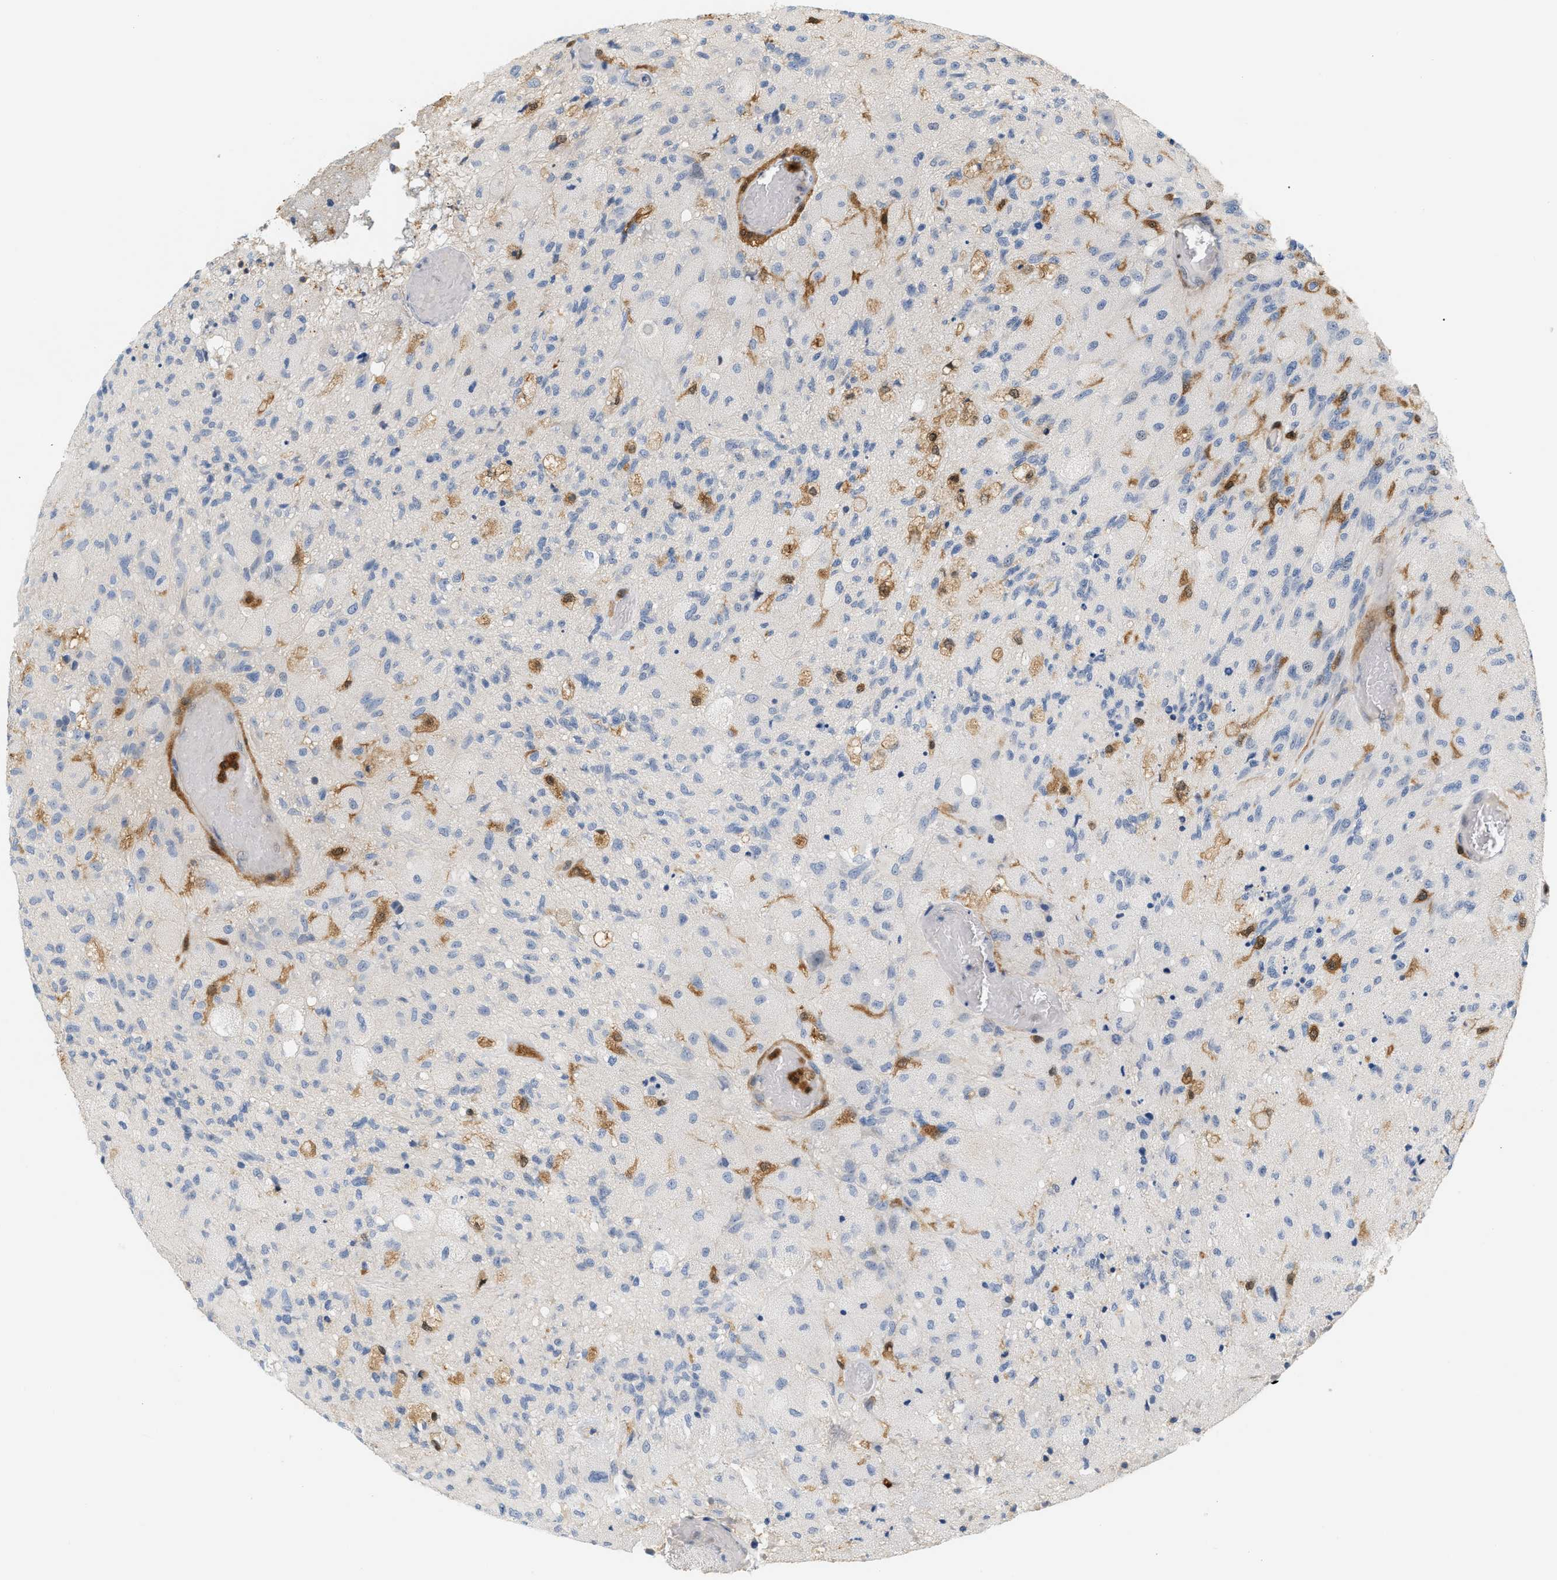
{"staining": {"intensity": "negative", "quantity": "none", "location": "none"}, "tissue": "glioma", "cell_type": "Tumor cells", "image_type": "cancer", "snomed": [{"axis": "morphology", "description": "Normal tissue, NOS"}, {"axis": "morphology", "description": "Glioma, malignant, High grade"}, {"axis": "topography", "description": "Cerebral cortex"}], "caption": "DAB (3,3'-diaminobenzidine) immunohistochemical staining of malignant high-grade glioma shows no significant expression in tumor cells.", "gene": "PYCARD", "patient": {"sex": "male", "age": 77}}